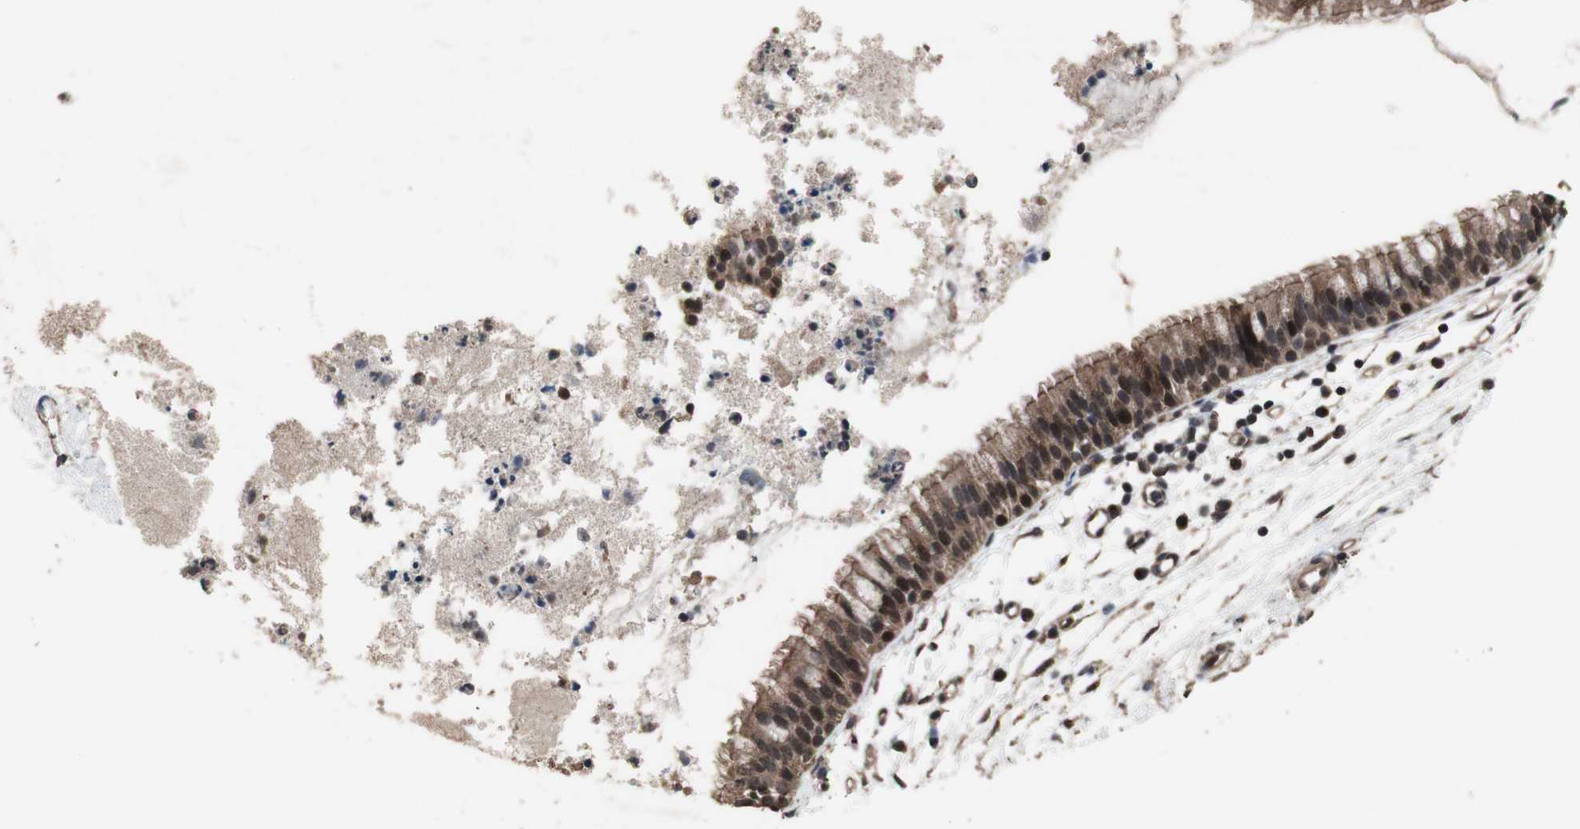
{"staining": {"intensity": "moderate", "quantity": ">75%", "location": "cytoplasmic/membranous,nuclear"}, "tissue": "nasopharynx", "cell_type": "Respiratory epithelial cells", "image_type": "normal", "snomed": [{"axis": "morphology", "description": "Normal tissue, NOS"}, {"axis": "topography", "description": "Nasopharynx"}], "caption": "A histopathology image showing moderate cytoplasmic/membranous,nuclear staining in approximately >75% of respiratory epithelial cells in benign nasopharynx, as visualized by brown immunohistochemical staining.", "gene": "KANSL1", "patient": {"sex": "male", "age": 21}}